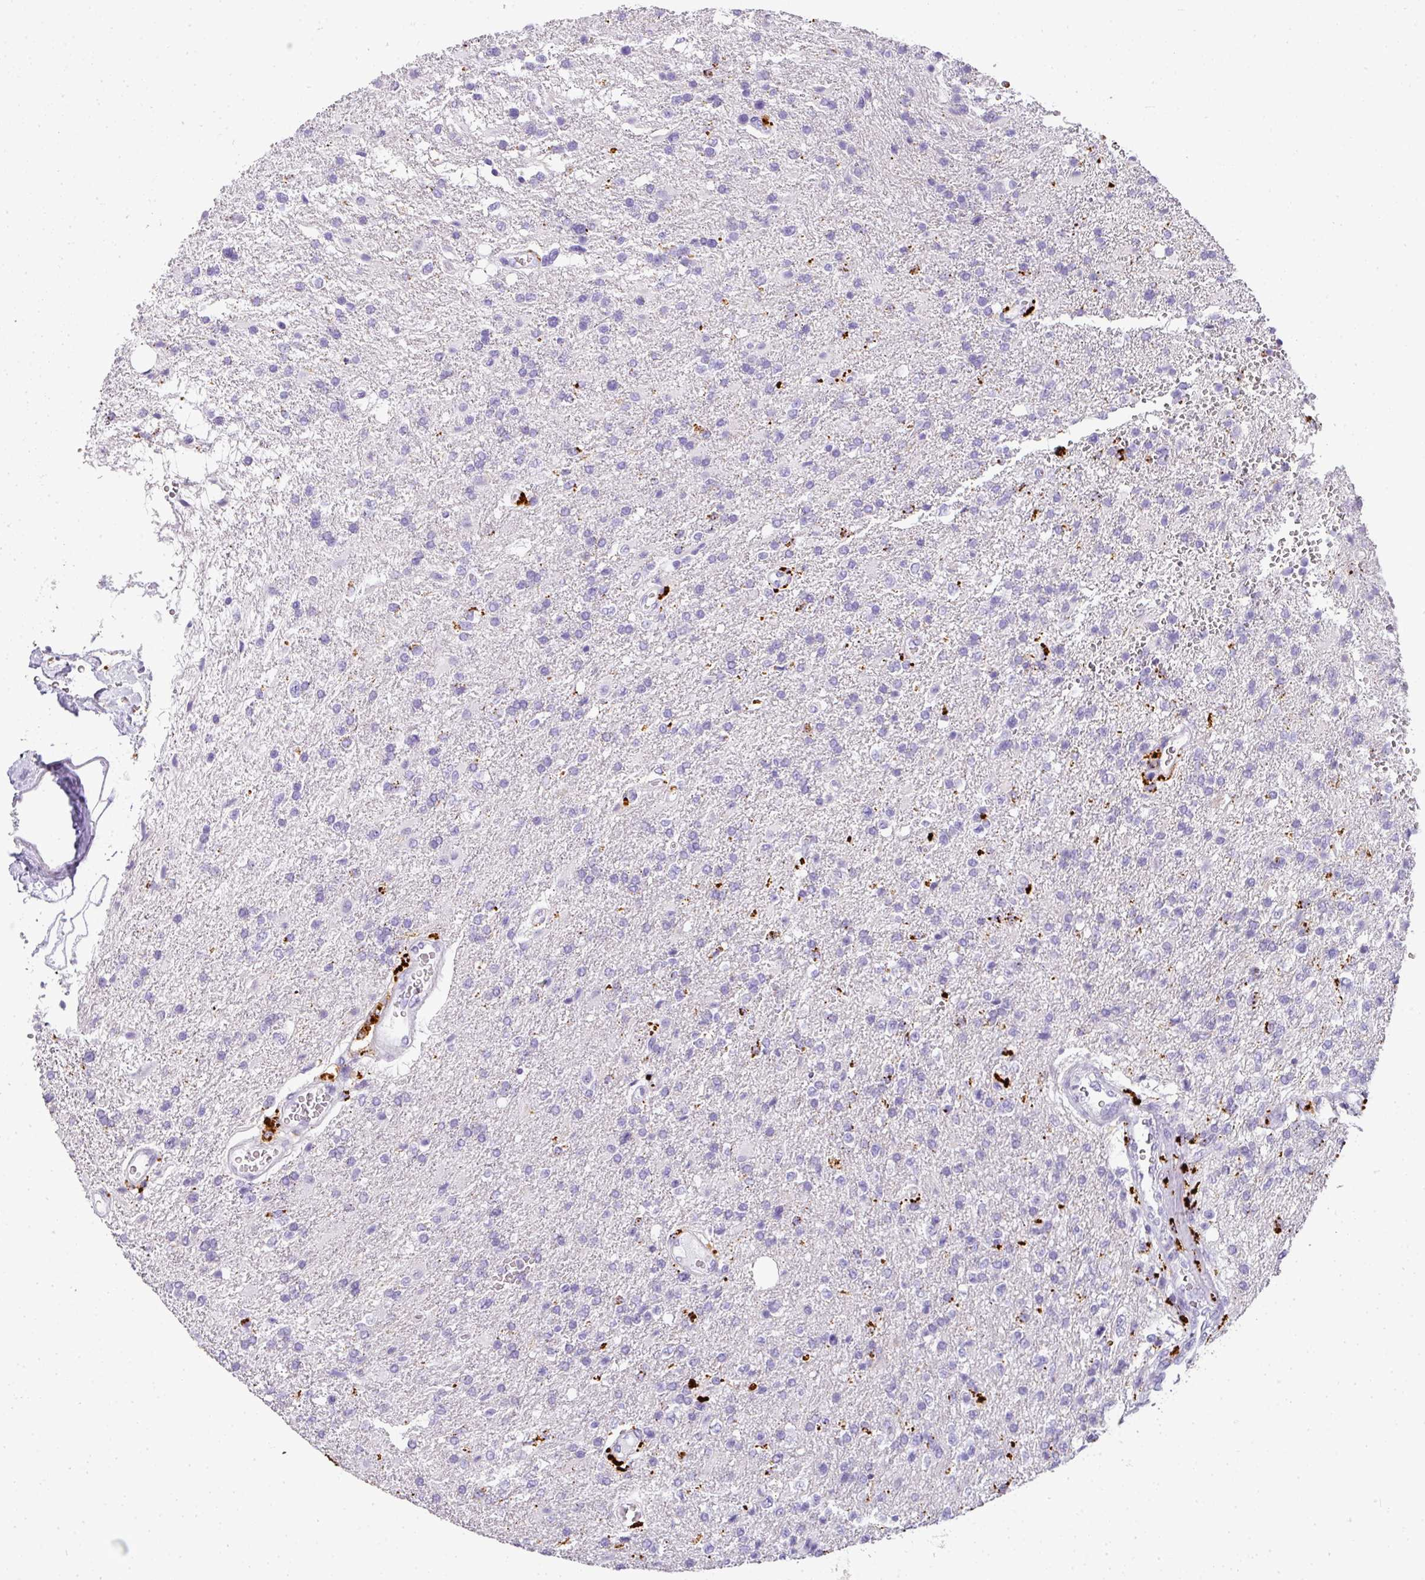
{"staining": {"intensity": "negative", "quantity": "none", "location": "none"}, "tissue": "glioma", "cell_type": "Tumor cells", "image_type": "cancer", "snomed": [{"axis": "morphology", "description": "Glioma, malignant, High grade"}, {"axis": "topography", "description": "Brain"}], "caption": "Glioma stained for a protein using immunohistochemistry (IHC) exhibits no staining tumor cells.", "gene": "MMACHC", "patient": {"sex": "male", "age": 56}}